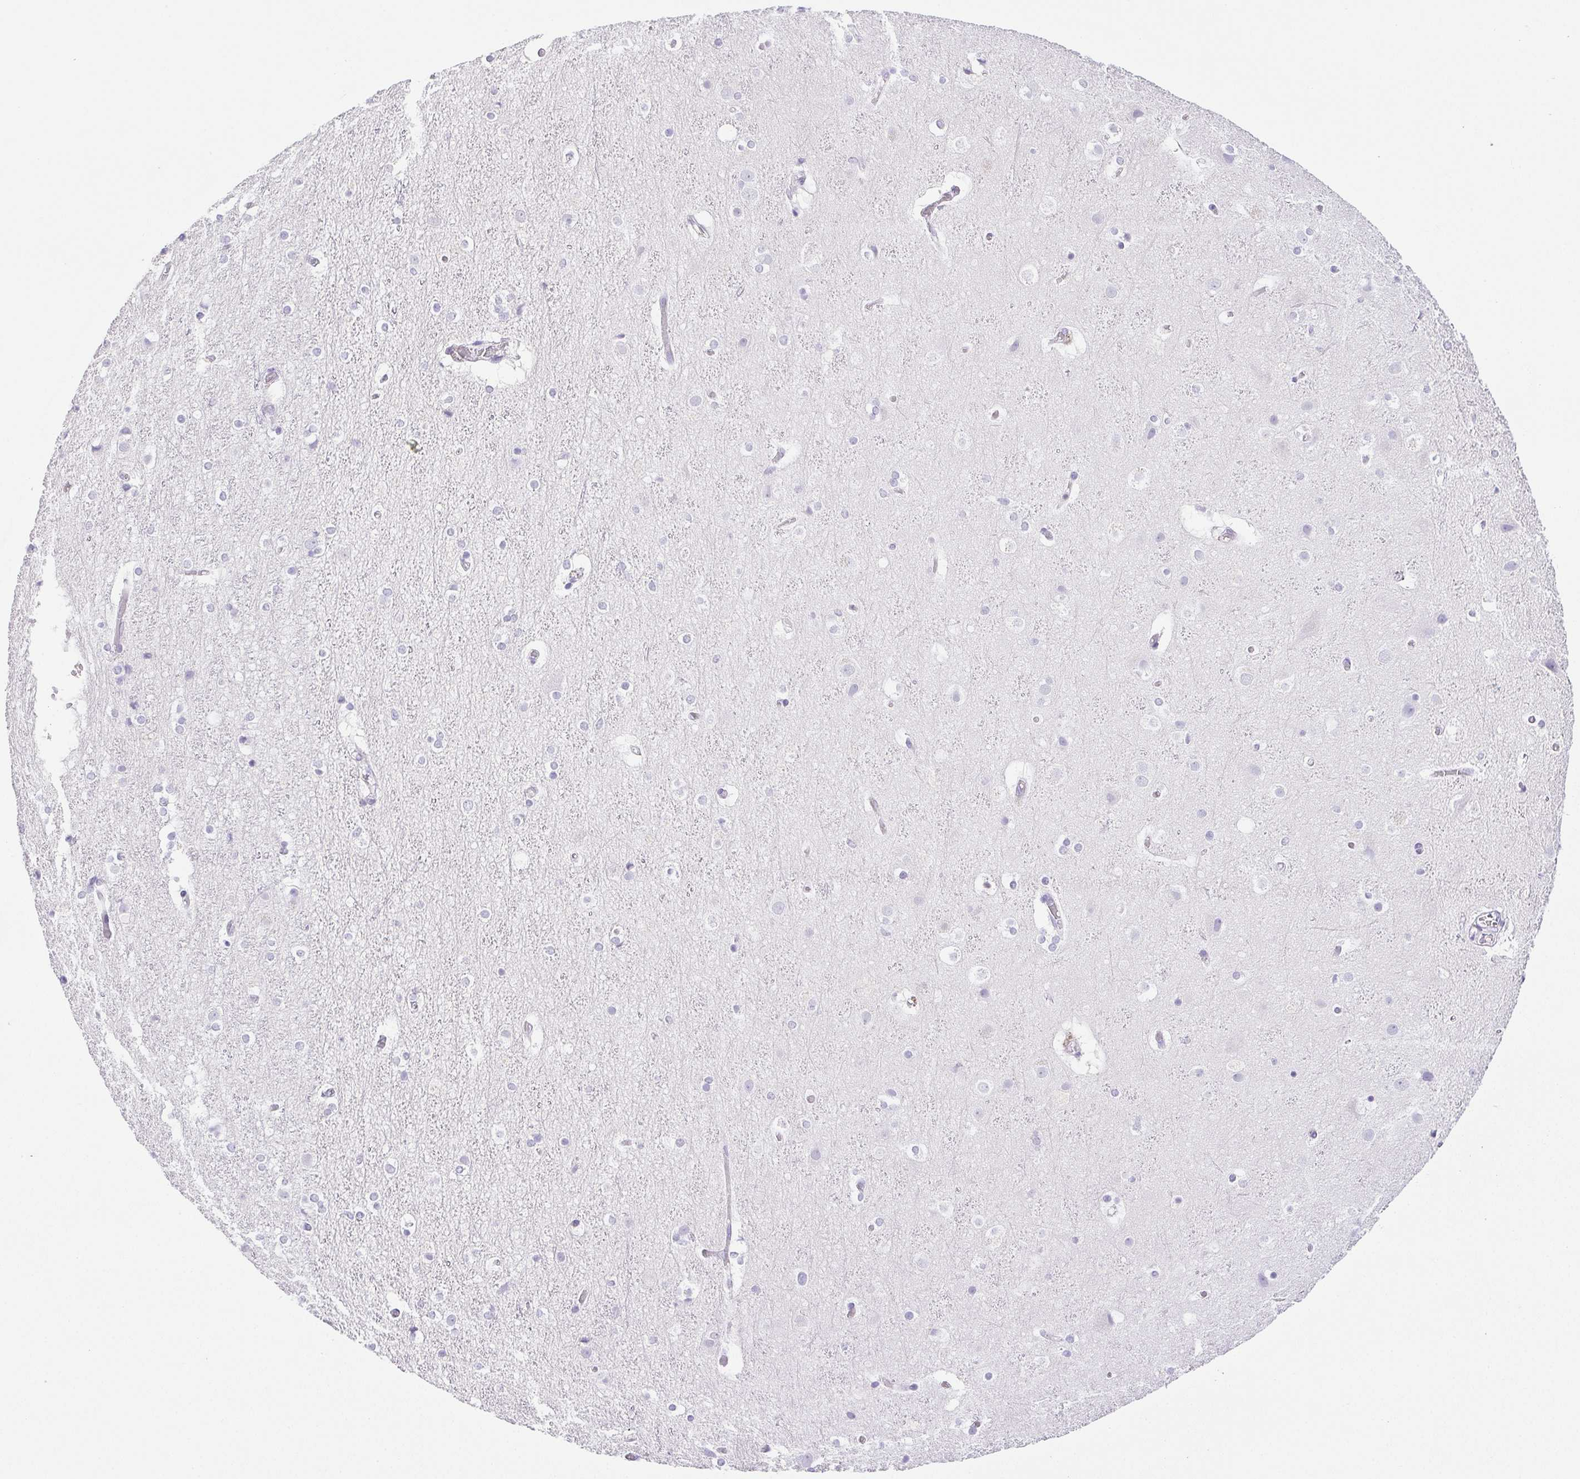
{"staining": {"intensity": "negative", "quantity": "none", "location": "none"}, "tissue": "cerebral cortex", "cell_type": "Endothelial cells", "image_type": "normal", "snomed": [{"axis": "morphology", "description": "Normal tissue, NOS"}, {"axis": "topography", "description": "Cerebral cortex"}], "caption": "DAB immunohistochemical staining of benign human cerebral cortex displays no significant expression in endothelial cells.", "gene": "HLA", "patient": {"sex": "female", "age": 52}}